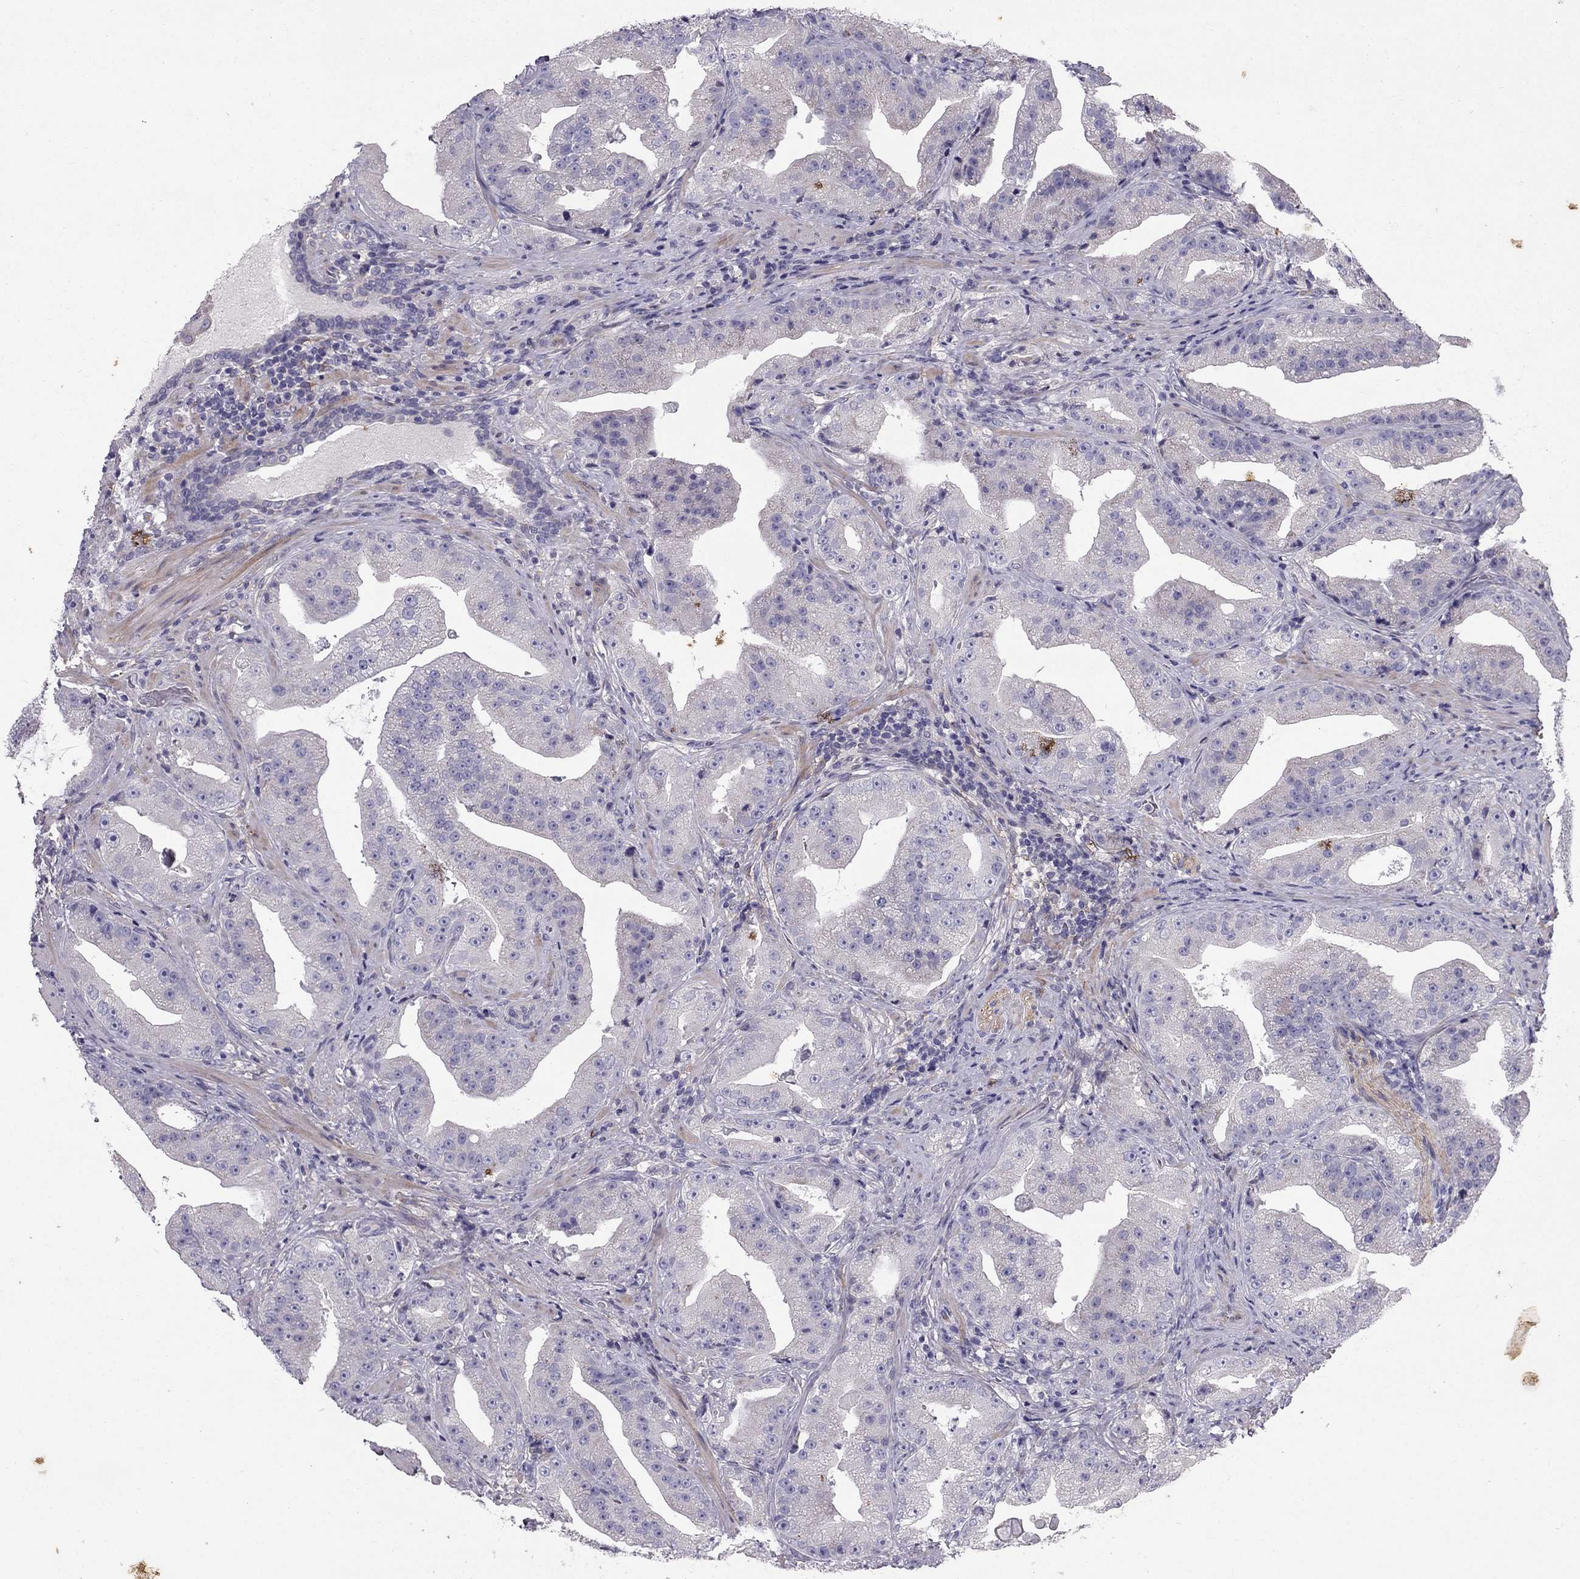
{"staining": {"intensity": "negative", "quantity": "none", "location": "none"}, "tissue": "prostate cancer", "cell_type": "Tumor cells", "image_type": "cancer", "snomed": [{"axis": "morphology", "description": "Adenocarcinoma, Low grade"}, {"axis": "topography", "description": "Prostate"}], "caption": "Prostate cancer was stained to show a protein in brown. There is no significant expression in tumor cells.", "gene": "SYT5", "patient": {"sex": "male", "age": 62}}